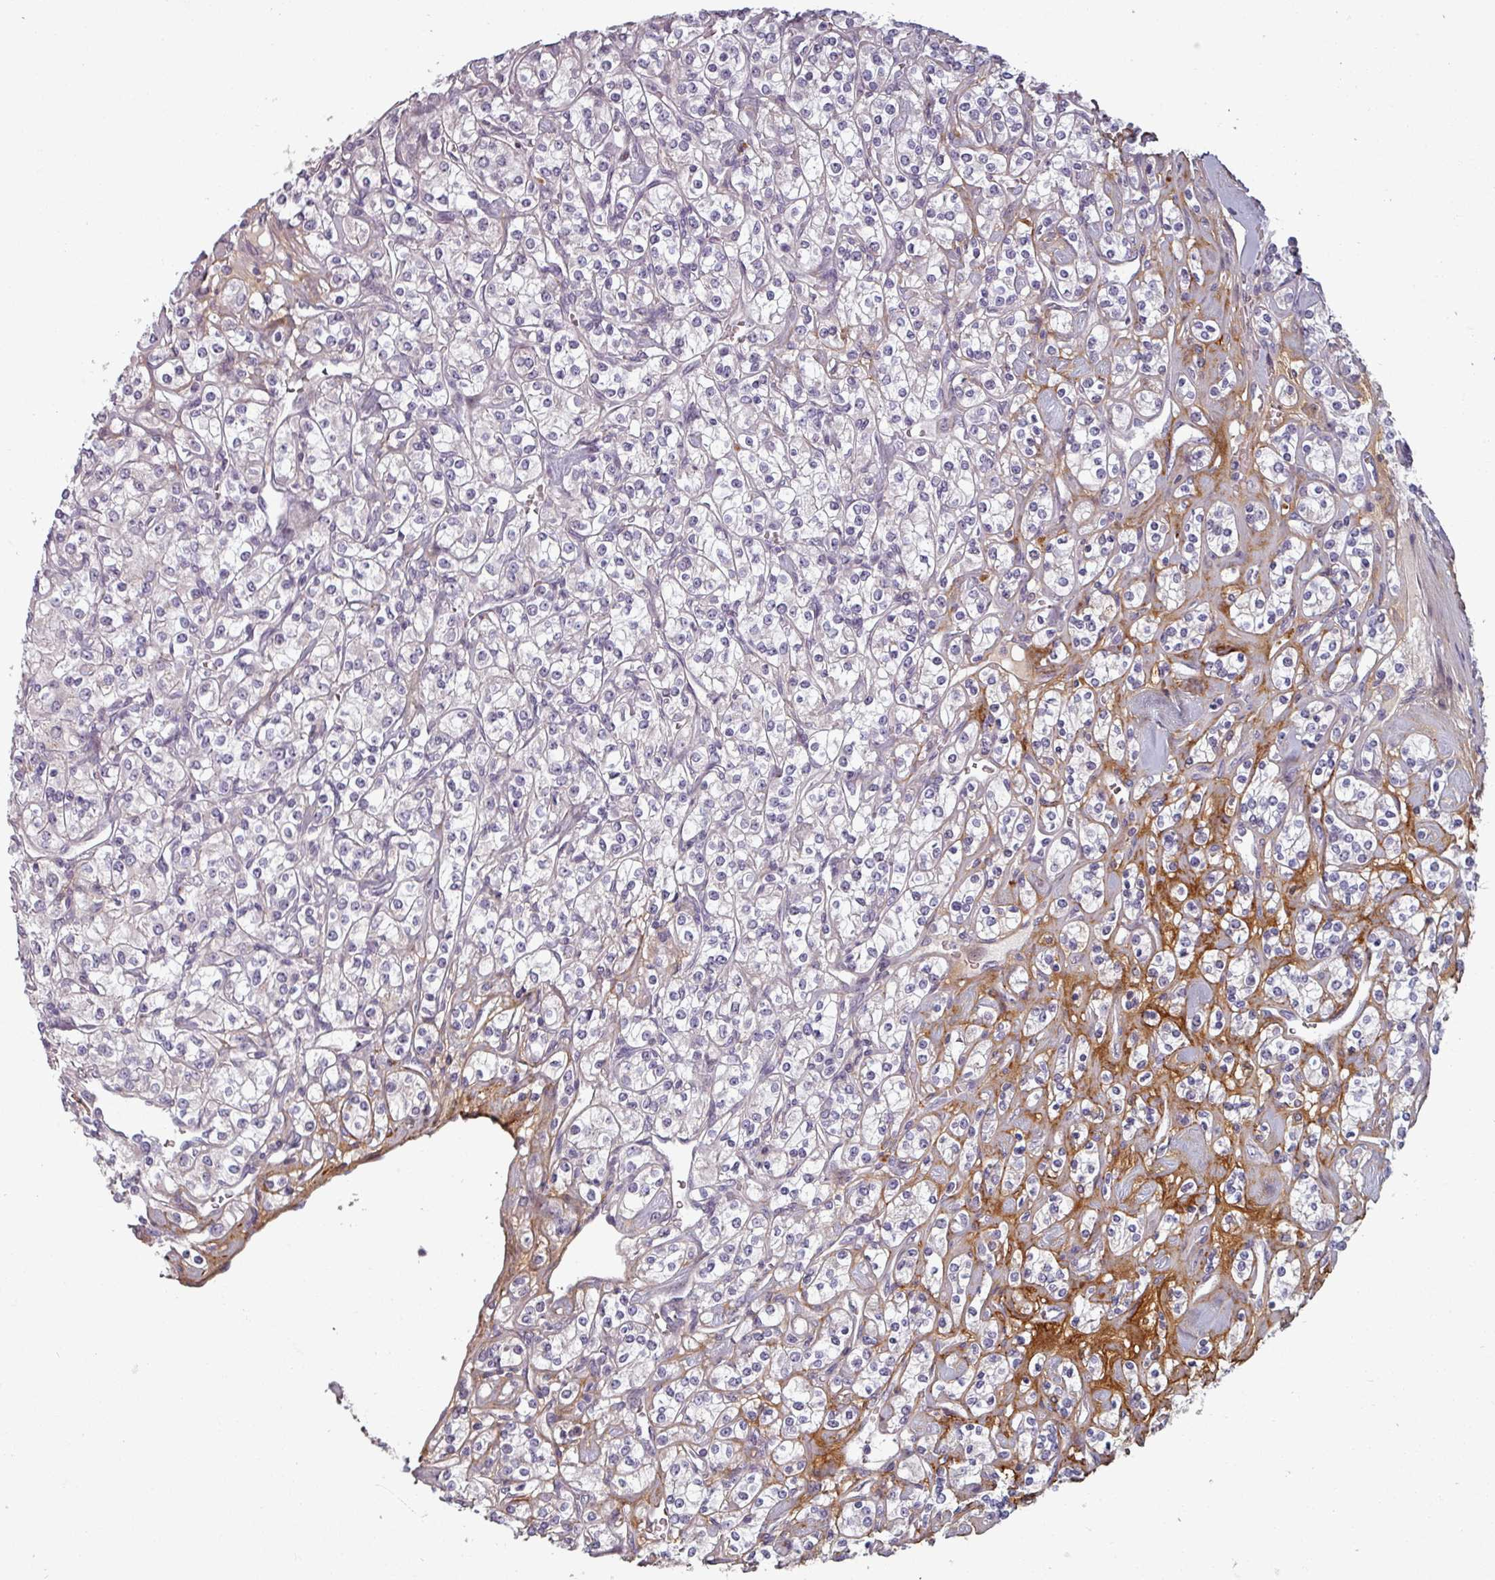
{"staining": {"intensity": "negative", "quantity": "none", "location": "none"}, "tissue": "renal cancer", "cell_type": "Tumor cells", "image_type": "cancer", "snomed": [{"axis": "morphology", "description": "Adenocarcinoma, NOS"}, {"axis": "topography", "description": "Kidney"}], "caption": "High magnification brightfield microscopy of renal cancer (adenocarcinoma) stained with DAB (brown) and counterstained with hematoxylin (blue): tumor cells show no significant expression.", "gene": "CYB5RL", "patient": {"sex": "male", "age": 77}}